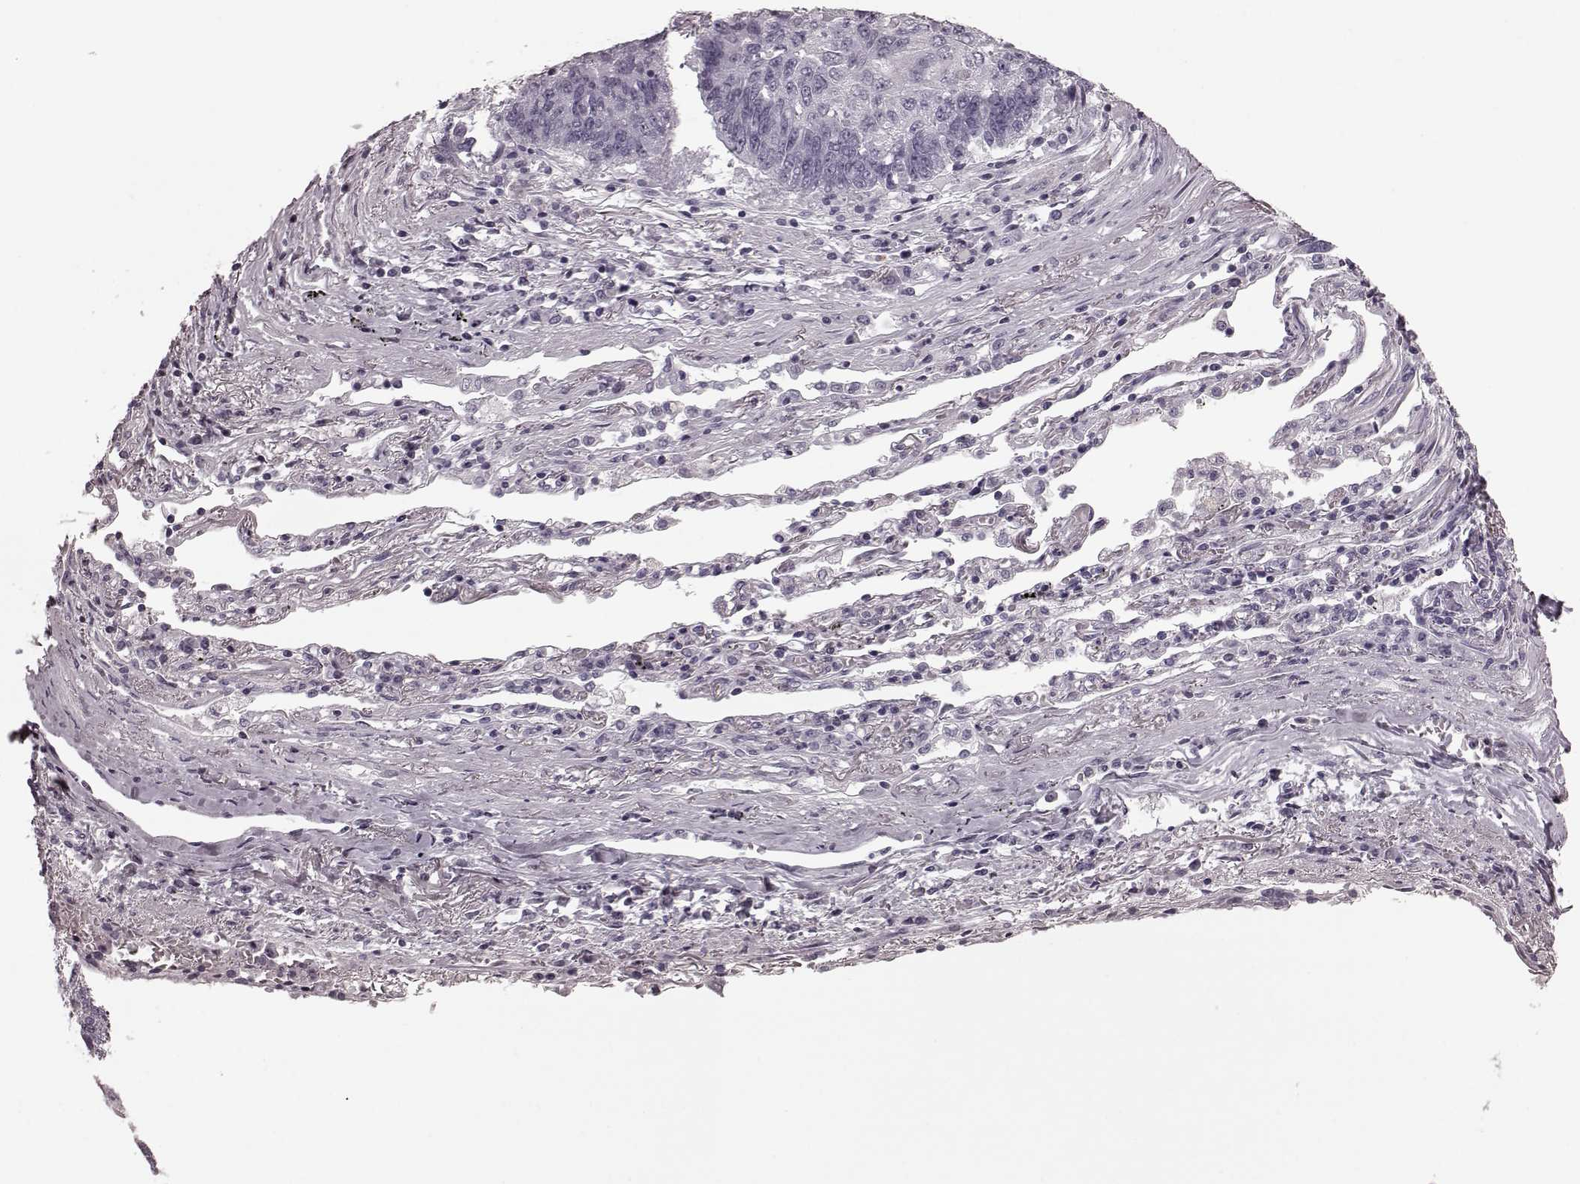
{"staining": {"intensity": "negative", "quantity": "none", "location": "none"}, "tissue": "lung cancer", "cell_type": "Tumor cells", "image_type": "cancer", "snomed": [{"axis": "morphology", "description": "Squamous cell carcinoma, NOS"}, {"axis": "topography", "description": "Lung"}], "caption": "Immunohistochemistry (IHC) micrograph of neoplastic tissue: human squamous cell carcinoma (lung) stained with DAB (3,3'-diaminobenzidine) exhibits no significant protein positivity in tumor cells.", "gene": "CST7", "patient": {"sex": "male", "age": 73}}